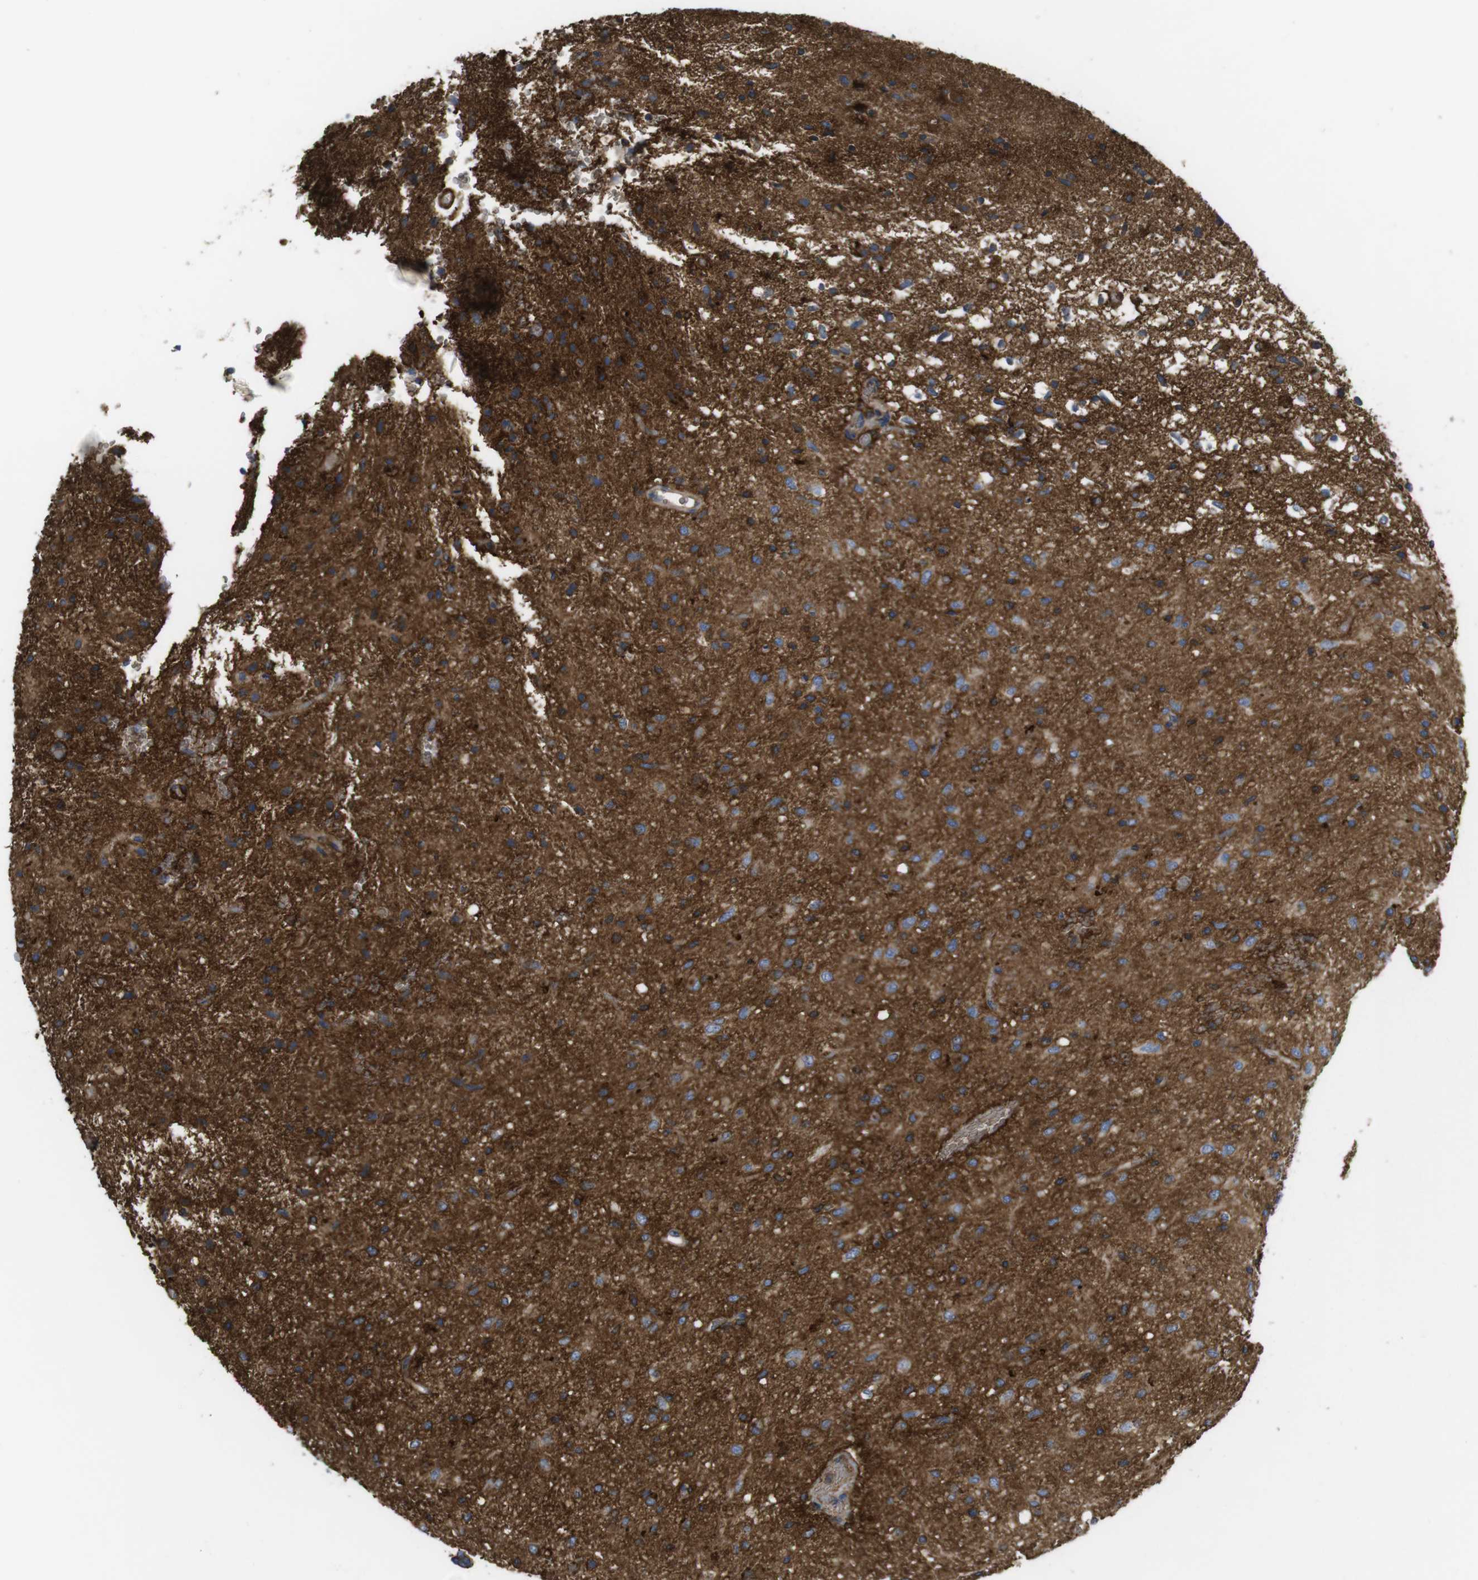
{"staining": {"intensity": "strong", "quantity": "25%-75%", "location": "cytoplasmic/membranous"}, "tissue": "glioma", "cell_type": "Tumor cells", "image_type": "cancer", "snomed": [{"axis": "morphology", "description": "Glioma, malignant, Low grade"}, {"axis": "topography", "description": "Brain"}], "caption": "Strong cytoplasmic/membranous staining for a protein is identified in approximately 25%-75% of tumor cells of malignant glioma (low-grade) using immunohistochemistry.", "gene": "CYBRD1", "patient": {"sex": "male", "age": 77}}